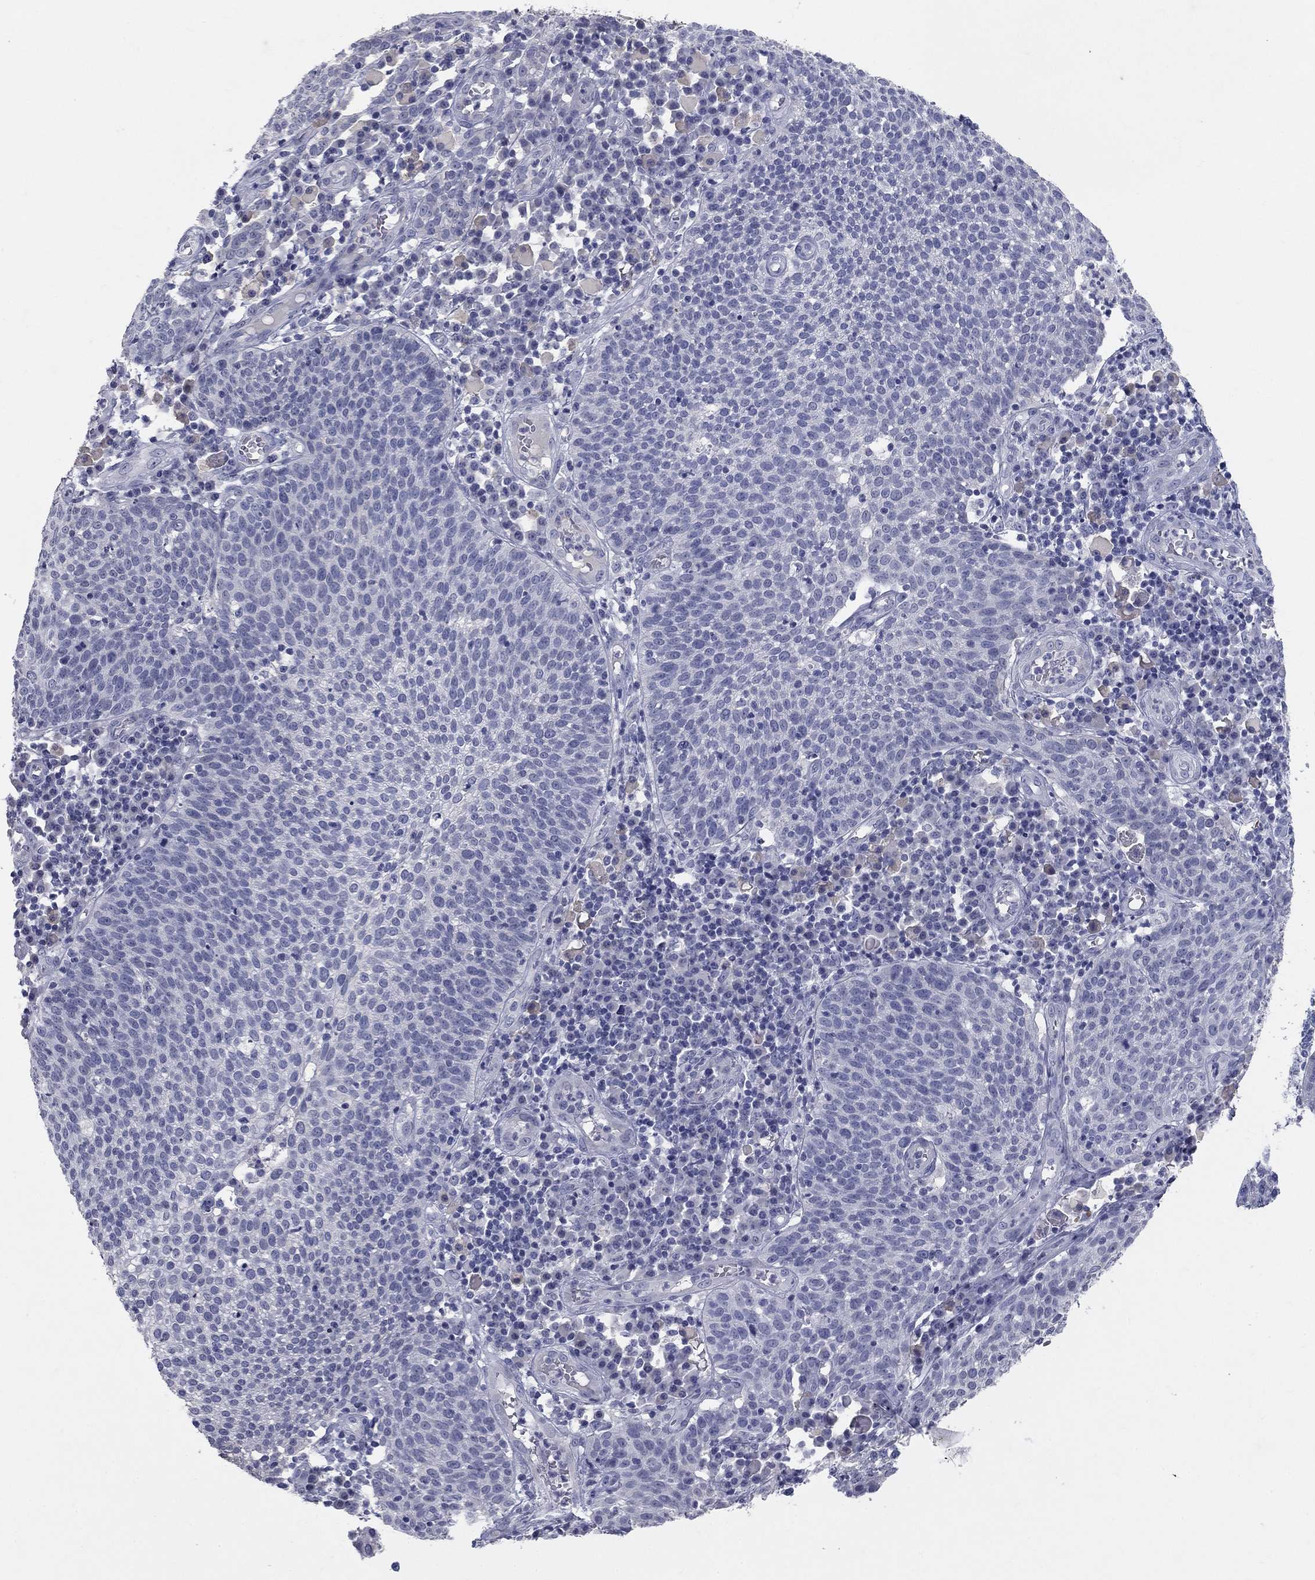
{"staining": {"intensity": "negative", "quantity": "none", "location": "none"}, "tissue": "cervical cancer", "cell_type": "Tumor cells", "image_type": "cancer", "snomed": [{"axis": "morphology", "description": "Squamous cell carcinoma, NOS"}, {"axis": "topography", "description": "Cervix"}], "caption": "Squamous cell carcinoma (cervical) stained for a protein using IHC demonstrates no positivity tumor cells.", "gene": "ELAVL4", "patient": {"sex": "female", "age": 34}}